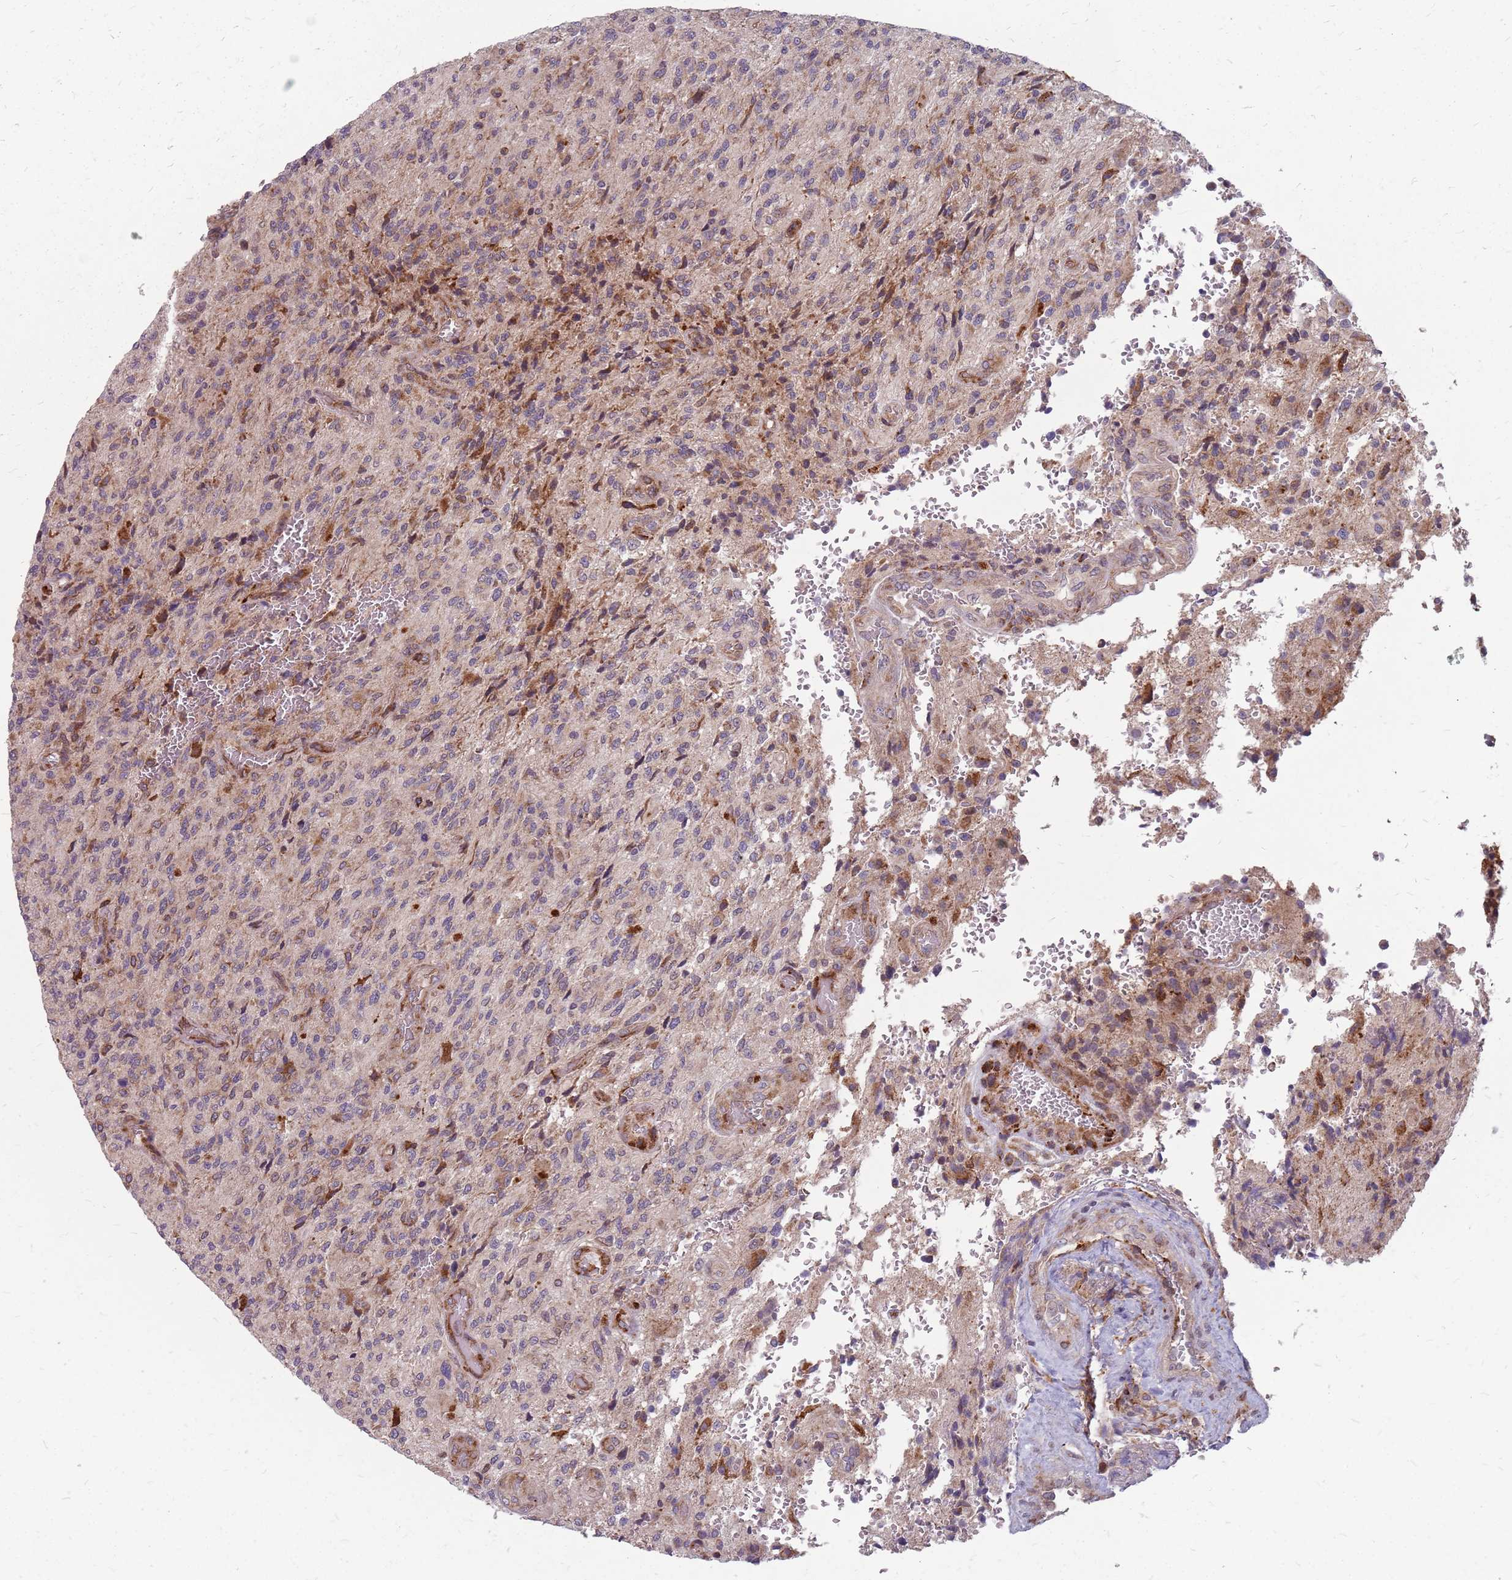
{"staining": {"intensity": "moderate", "quantity": "<25%", "location": "cytoplasmic/membranous"}, "tissue": "glioma", "cell_type": "Tumor cells", "image_type": "cancer", "snomed": [{"axis": "morphology", "description": "Normal tissue, NOS"}, {"axis": "morphology", "description": "Glioma, malignant, High grade"}, {"axis": "topography", "description": "Cerebral cortex"}], "caption": "The micrograph exhibits immunohistochemical staining of high-grade glioma (malignant). There is moderate cytoplasmic/membranous positivity is identified in about <25% of tumor cells.", "gene": "NME4", "patient": {"sex": "male", "age": 56}}